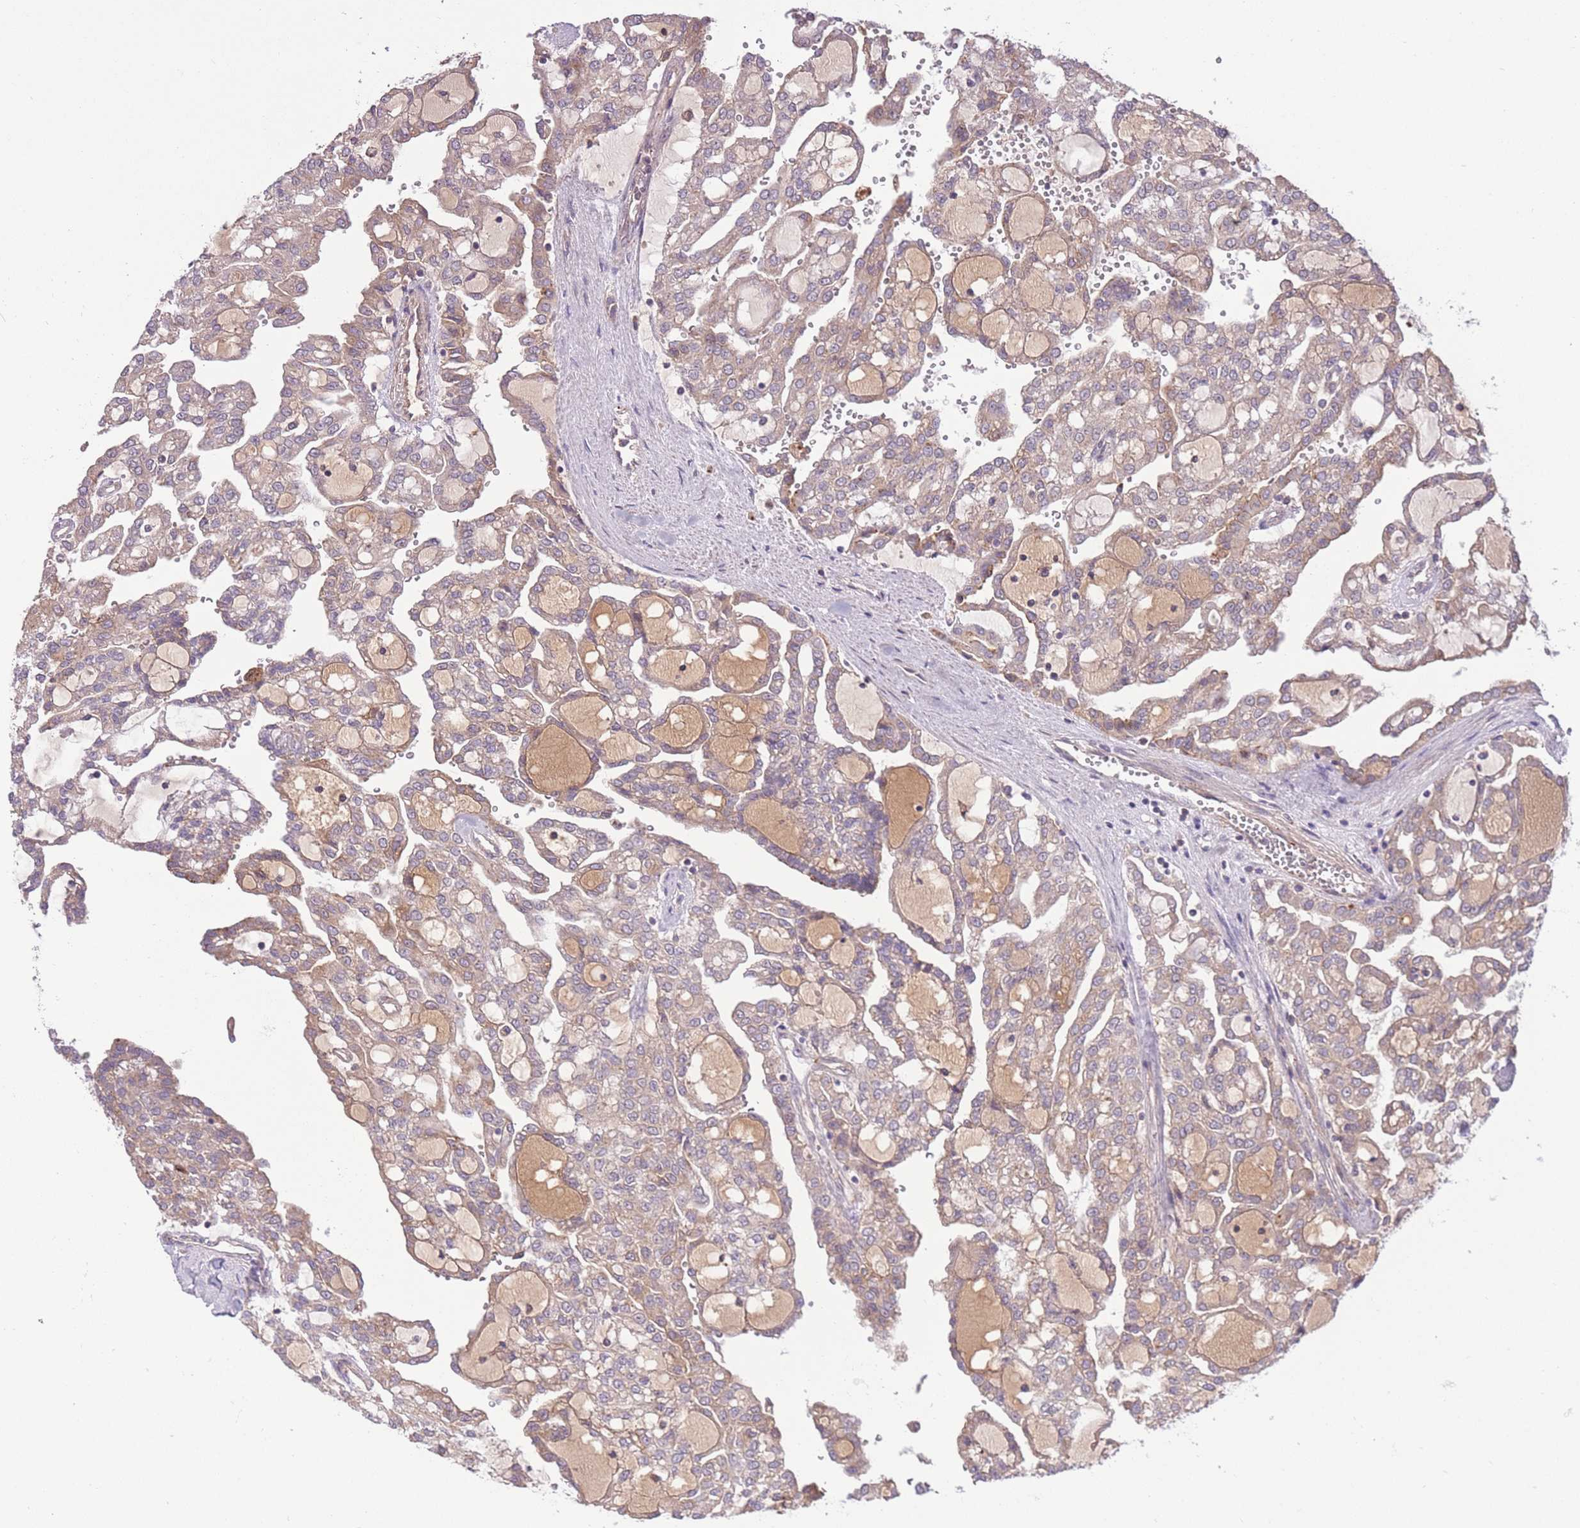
{"staining": {"intensity": "moderate", "quantity": "25%-75%", "location": "cytoplasmic/membranous"}, "tissue": "renal cancer", "cell_type": "Tumor cells", "image_type": "cancer", "snomed": [{"axis": "morphology", "description": "Adenocarcinoma, NOS"}, {"axis": "topography", "description": "Kidney"}], "caption": "DAB (3,3'-diaminobenzidine) immunohistochemical staining of renal cancer demonstrates moderate cytoplasmic/membranous protein staining in approximately 25%-75% of tumor cells. The staining was performed using DAB to visualize the protein expression in brown, while the nuclei were stained in blue with hematoxylin (Magnification: 20x).", "gene": "POLR3F", "patient": {"sex": "male", "age": 63}}